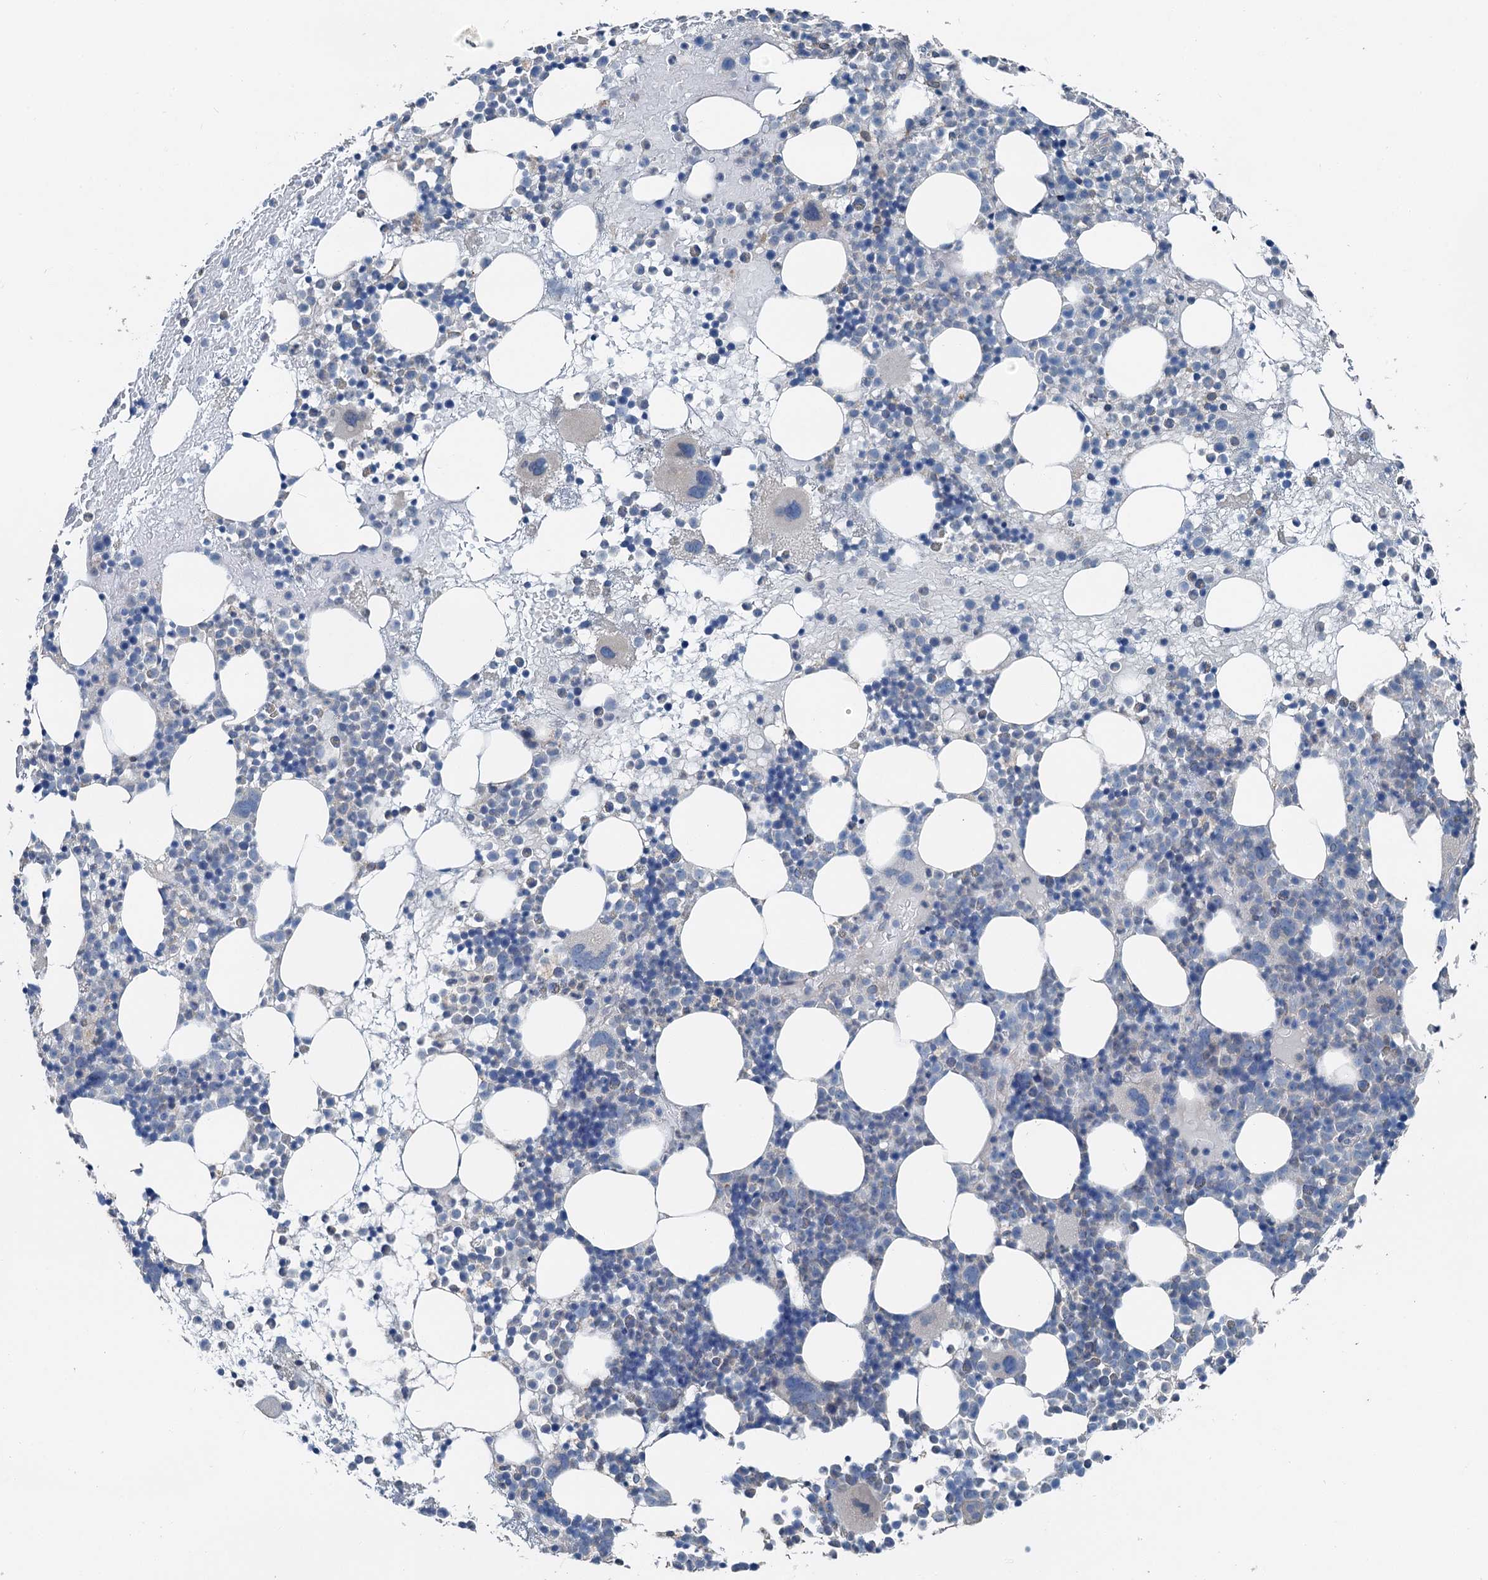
{"staining": {"intensity": "negative", "quantity": "none", "location": "none"}, "tissue": "bone marrow", "cell_type": "Hematopoietic cells", "image_type": "normal", "snomed": [{"axis": "morphology", "description": "Normal tissue, NOS"}, {"axis": "topography", "description": "Bone marrow"}], "caption": "Hematopoietic cells show no significant expression in unremarkable bone marrow. (Brightfield microscopy of DAB immunohistochemistry at high magnification).", "gene": "C6orf120", "patient": {"sex": "female", "age": 57}}